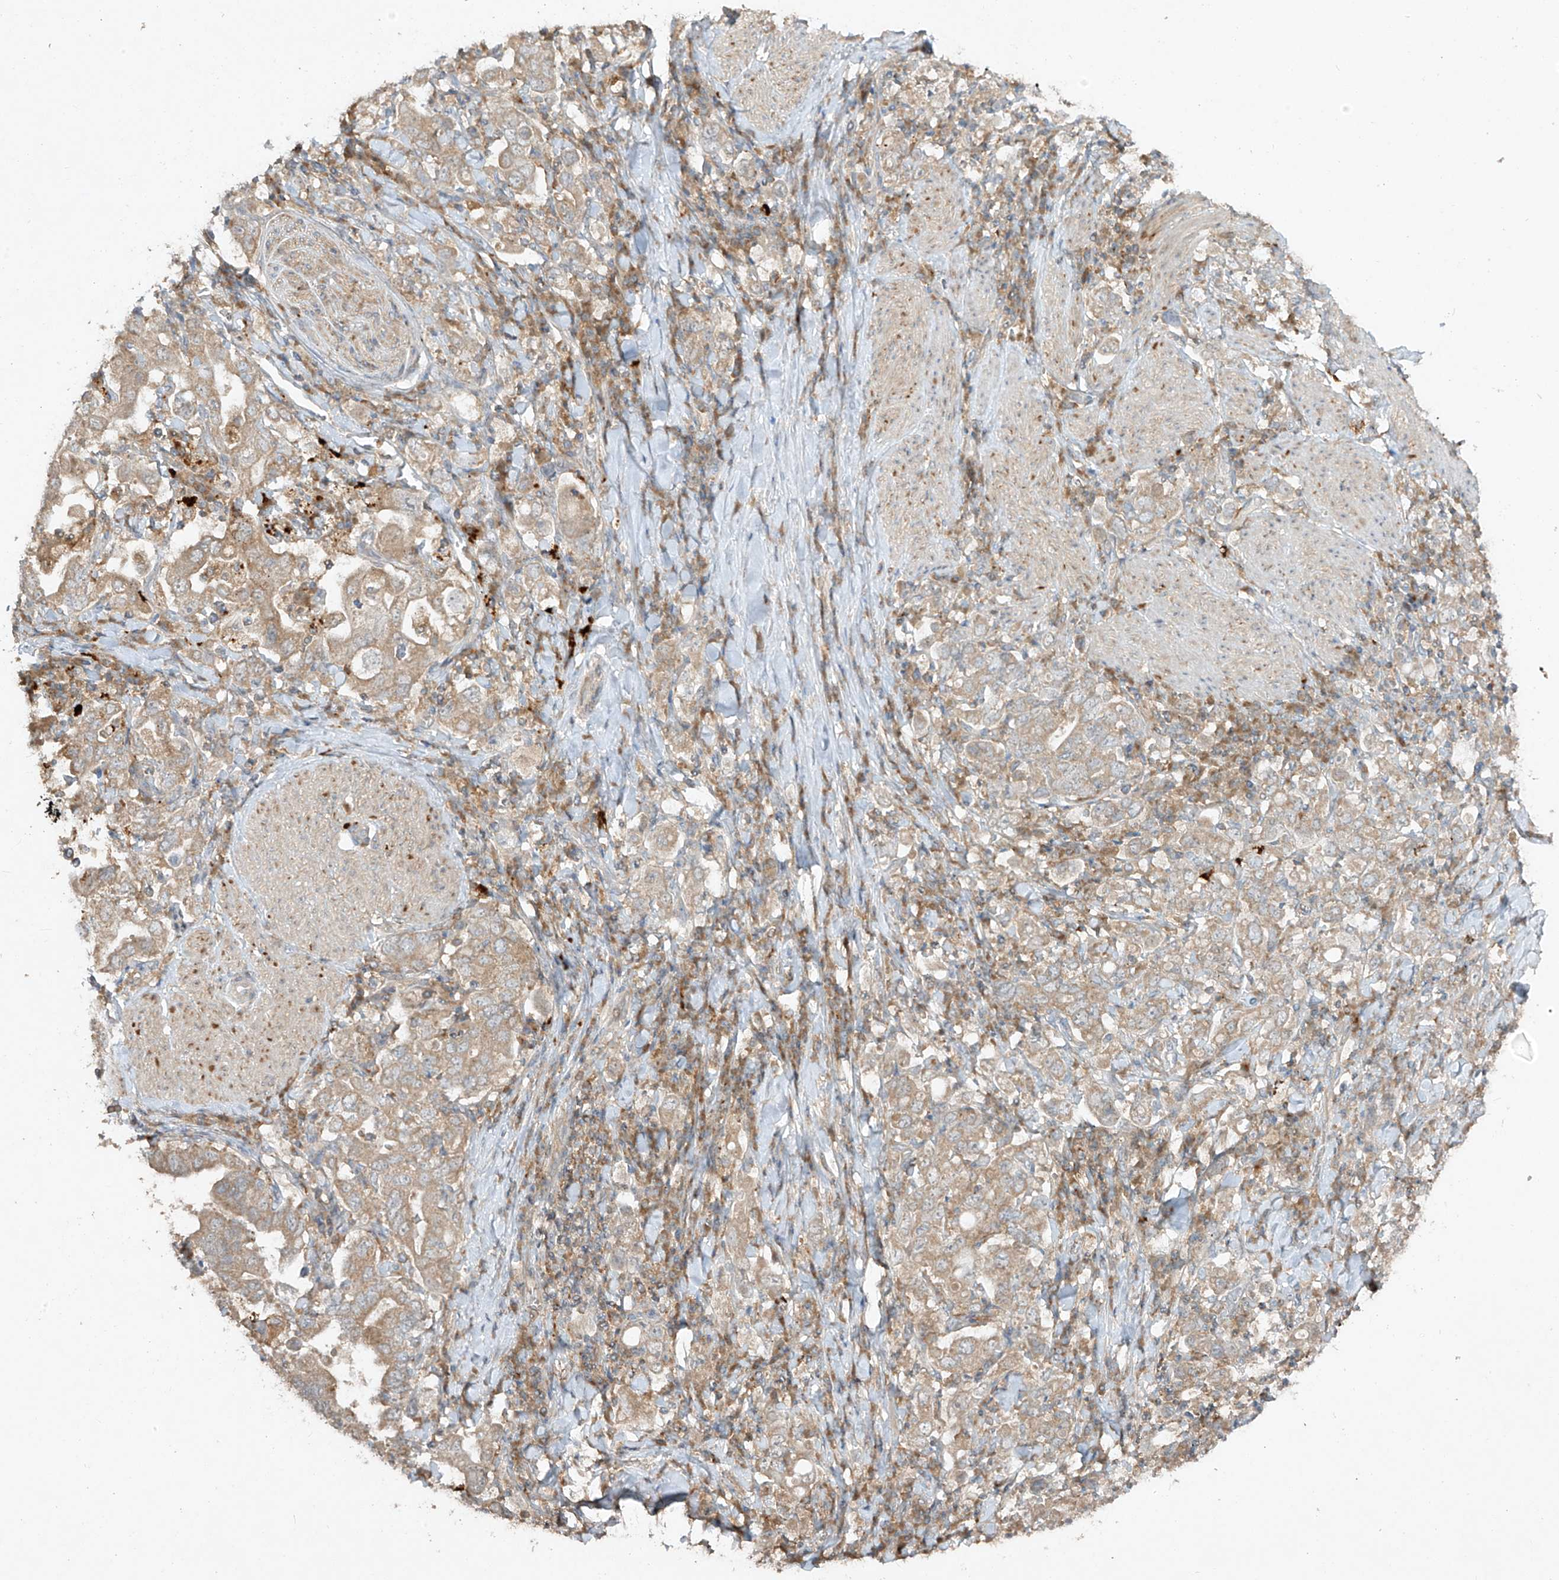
{"staining": {"intensity": "weak", "quantity": "25%-75%", "location": "cytoplasmic/membranous"}, "tissue": "stomach cancer", "cell_type": "Tumor cells", "image_type": "cancer", "snomed": [{"axis": "morphology", "description": "Adenocarcinoma, NOS"}, {"axis": "topography", "description": "Stomach, upper"}], "caption": "Brown immunohistochemical staining in human stomach cancer displays weak cytoplasmic/membranous staining in about 25%-75% of tumor cells.", "gene": "LDAH", "patient": {"sex": "male", "age": 62}}